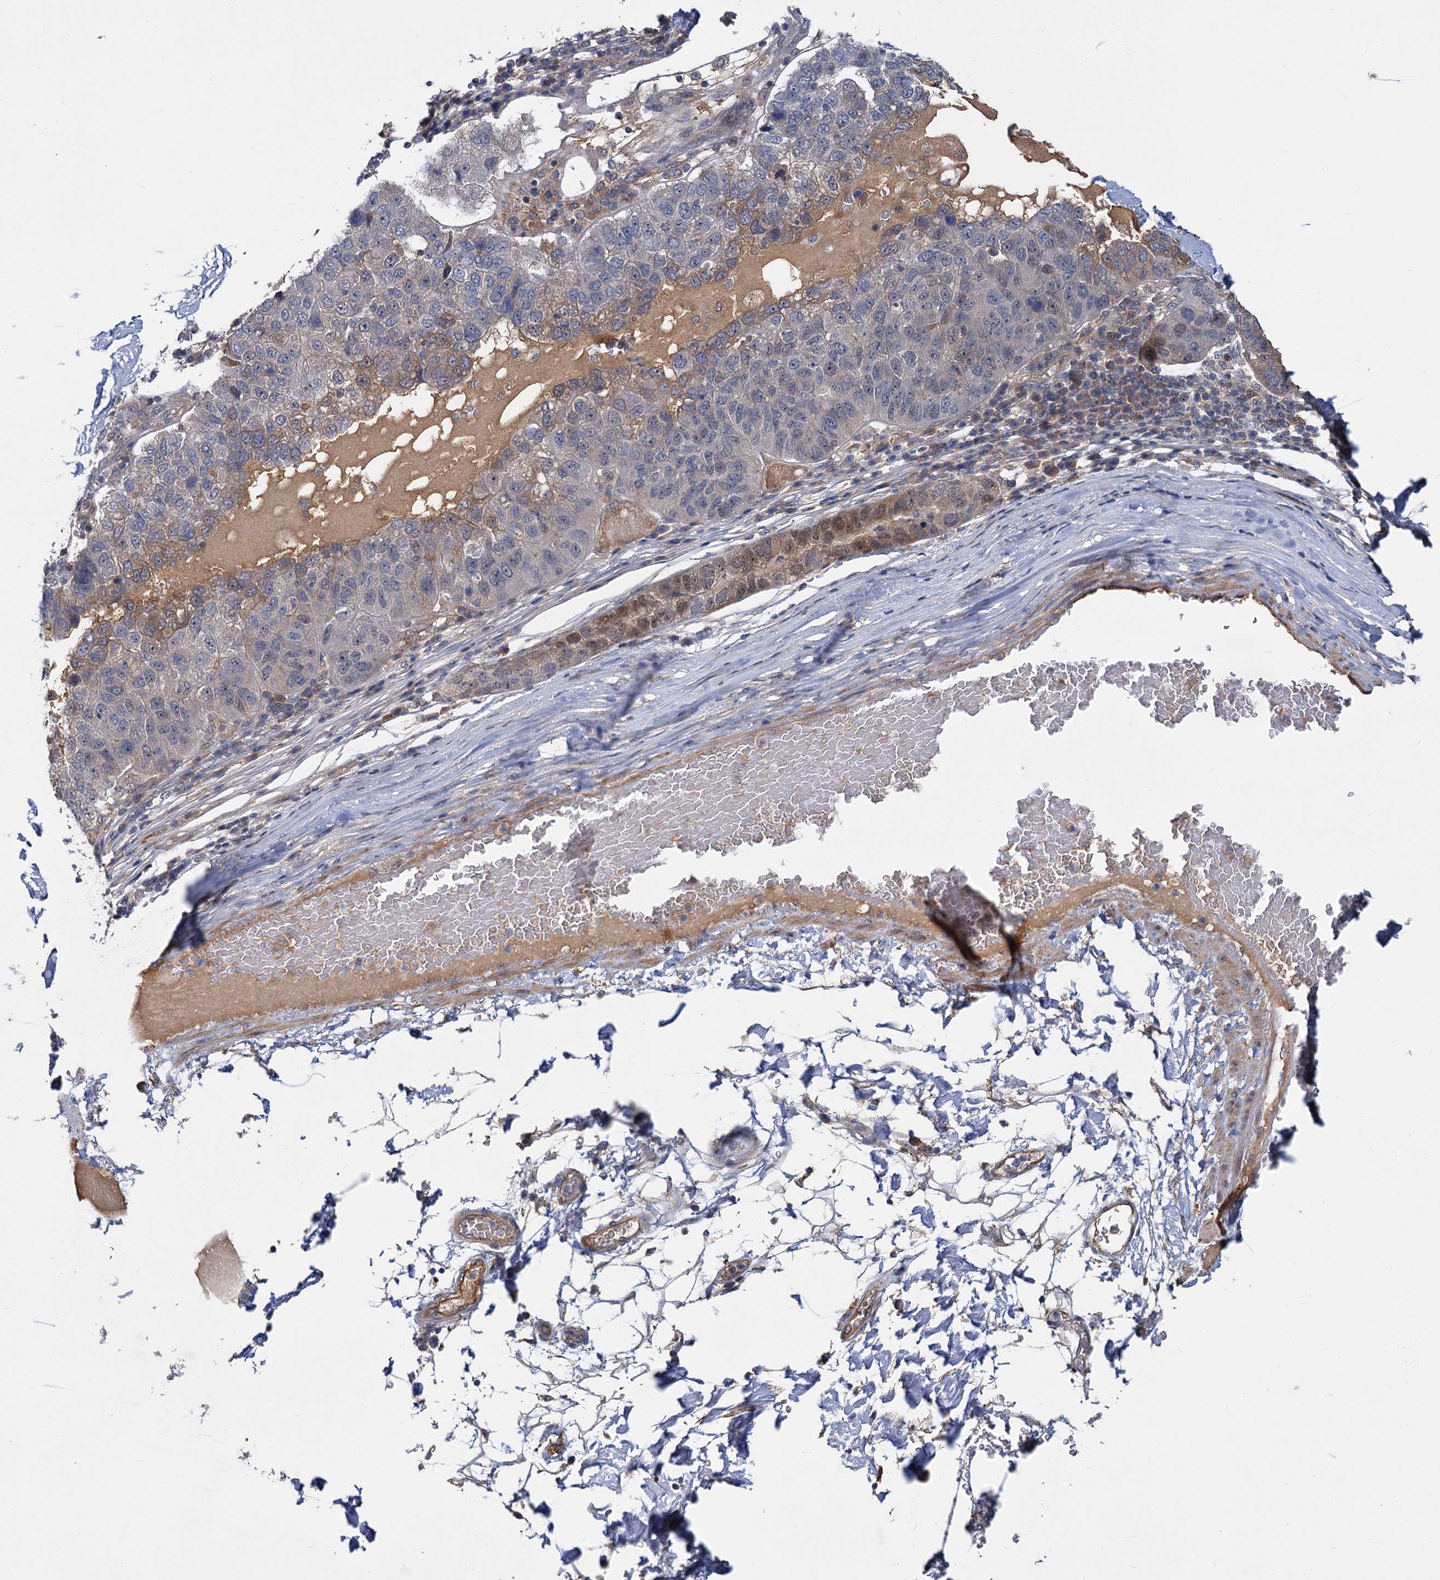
{"staining": {"intensity": "moderate", "quantity": "<25%", "location": "cytoplasmic/membranous,nuclear"}, "tissue": "pancreatic cancer", "cell_type": "Tumor cells", "image_type": "cancer", "snomed": [{"axis": "morphology", "description": "Adenocarcinoma, NOS"}, {"axis": "topography", "description": "Pancreas"}], "caption": "Immunohistochemical staining of adenocarcinoma (pancreatic) exhibits moderate cytoplasmic/membranous and nuclear protein expression in approximately <25% of tumor cells.", "gene": "SNX15", "patient": {"sex": "female", "age": 61}}